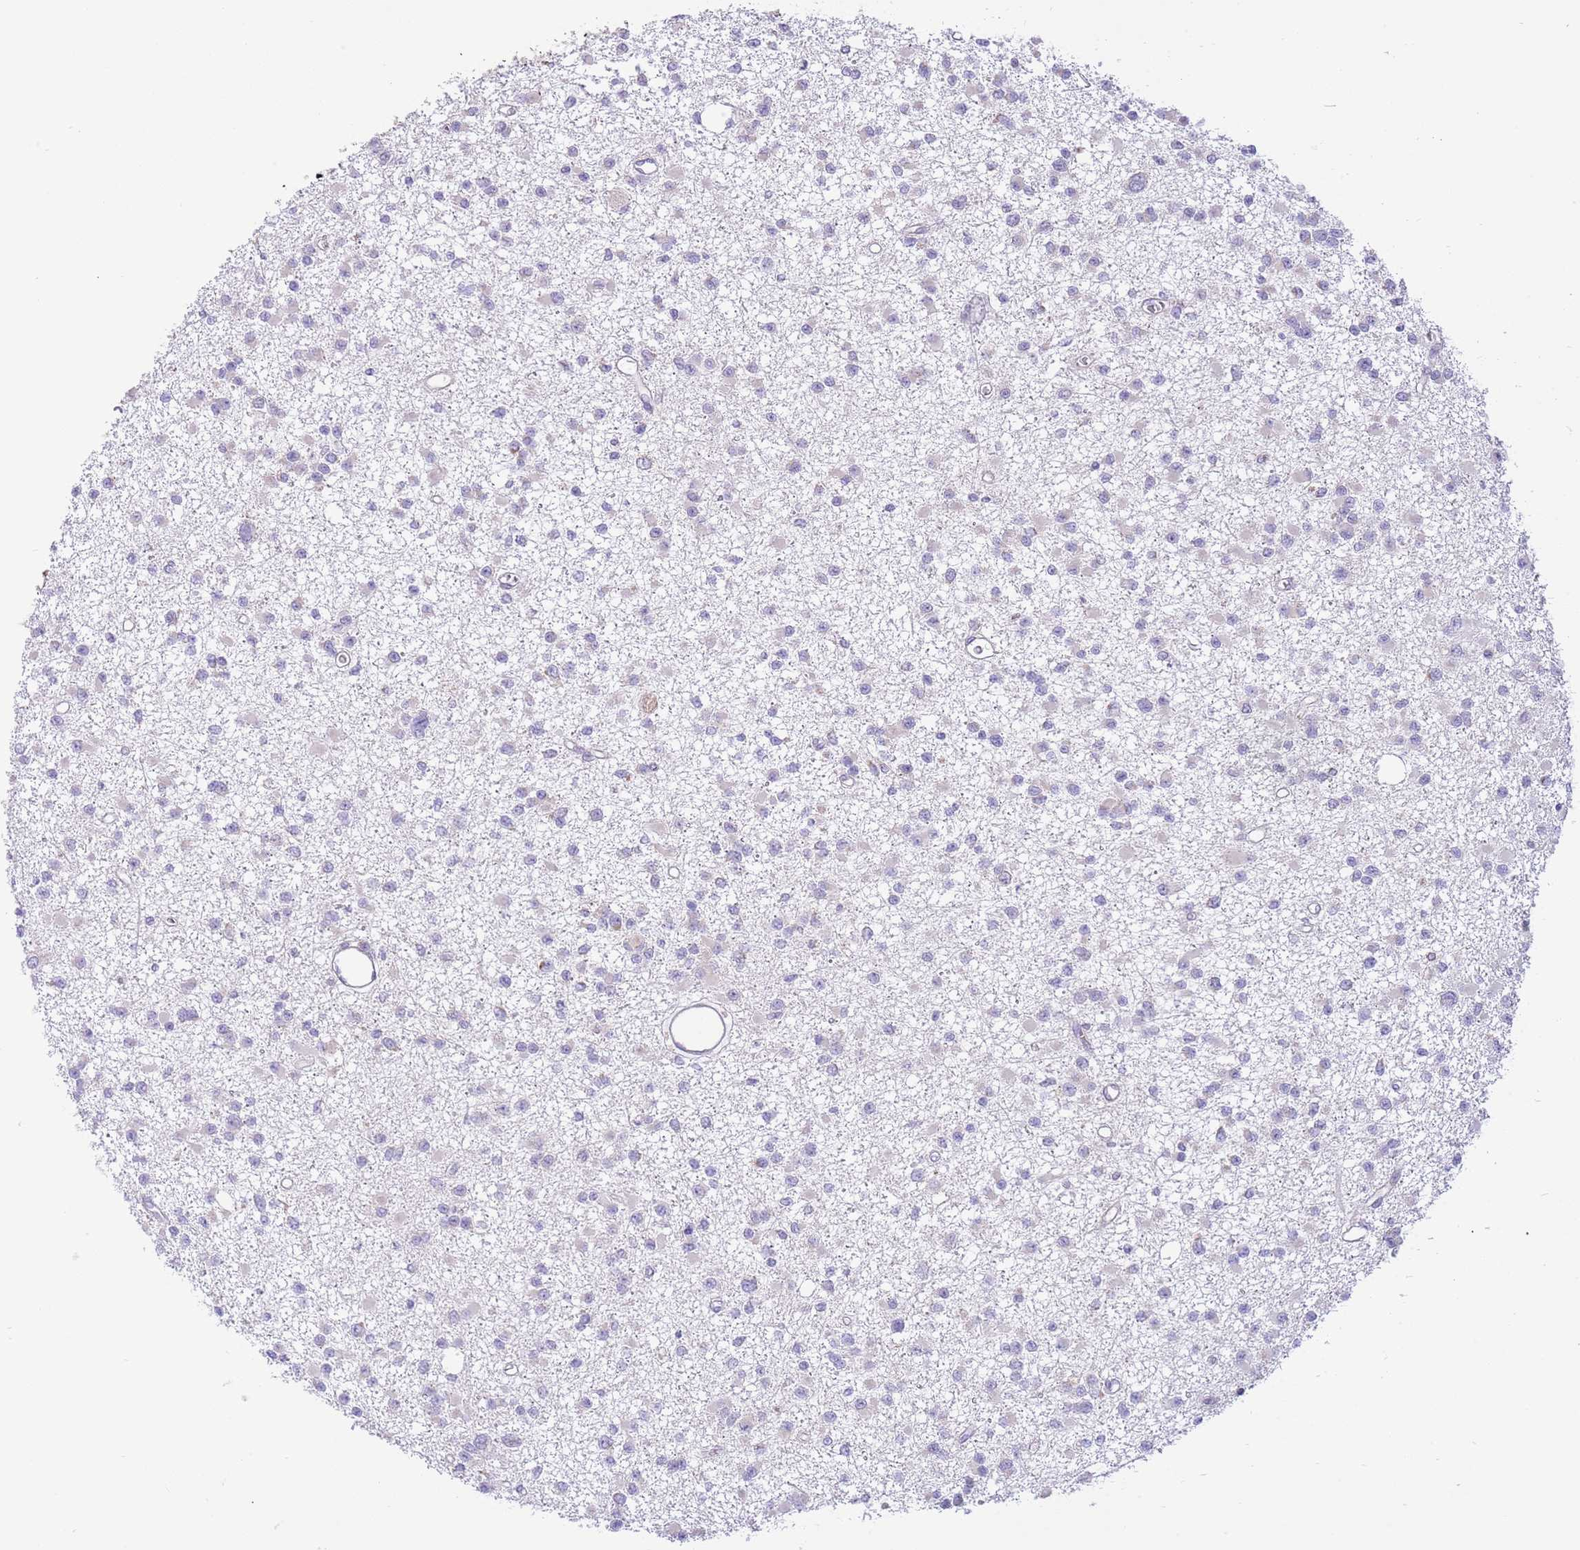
{"staining": {"intensity": "negative", "quantity": "none", "location": "none"}, "tissue": "glioma", "cell_type": "Tumor cells", "image_type": "cancer", "snomed": [{"axis": "morphology", "description": "Glioma, malignant, Low grade"}, {"axis": "topography", "description": "Brain"}], "caption": "Protein analysis of malignant glioma (low-grade) exhibits no significant expression in tumor cells.", "gene": "DAND5", "patient": {"sex": "female", "age": 22}}